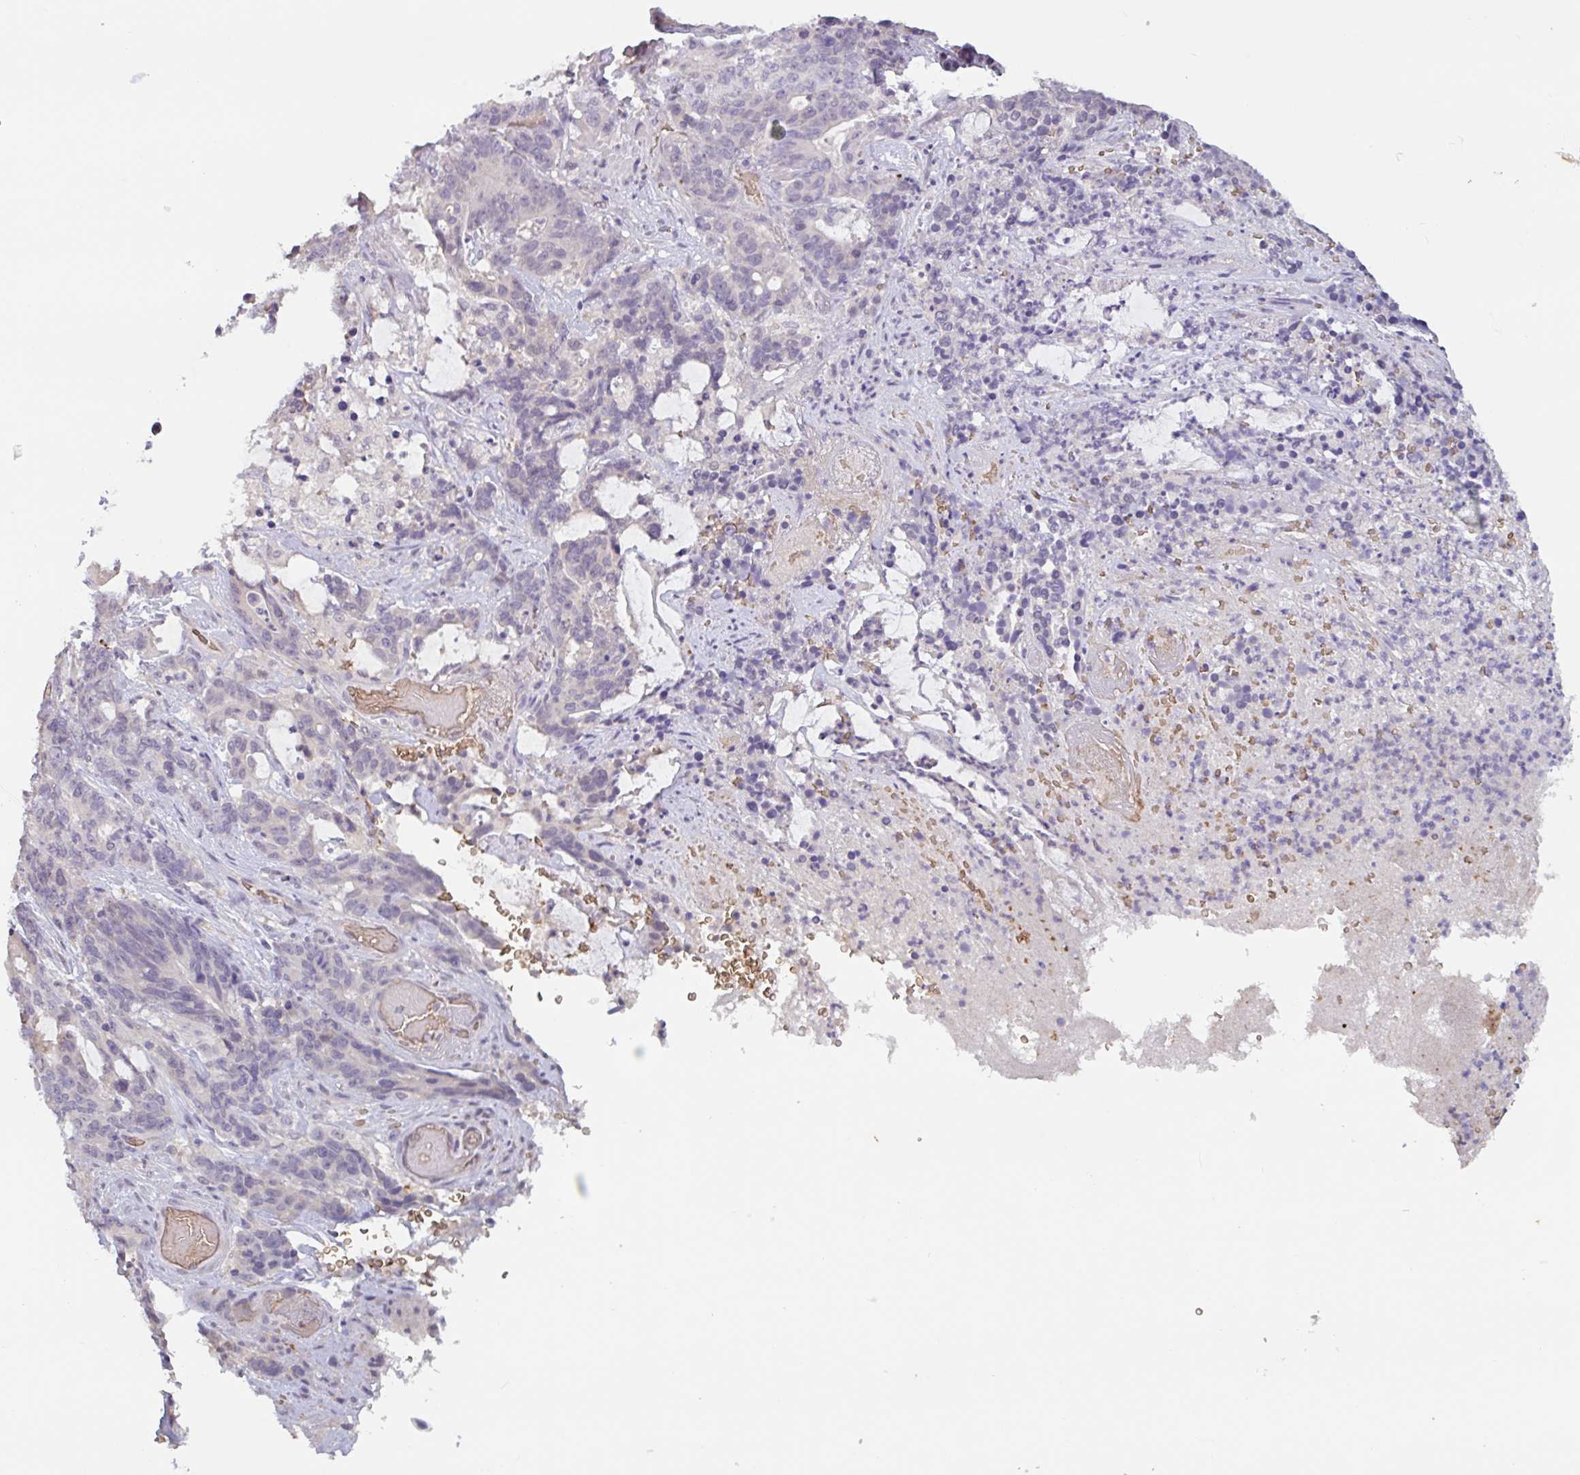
{"staining": {"intensity": "negative", "quantity": "none", "location": "none"}, "tissue": "stomach cancer", "cell_type": "Tumor cells", "image_type": "cancer", "snomed": [{"axis": "morphology", "description": "Normal tissue, NOS"}, {"axis": "morphology", "description": "Adenocarcinoma, NOS"}, {"axis": "topography", "description": "Stomach"}], "caption": "Protein analysis of stomach adenocarcinoma exhibits no significant expression in tumor cells.", "gene": "RHAG", "patient": {"sex": "female", "age": 64}}